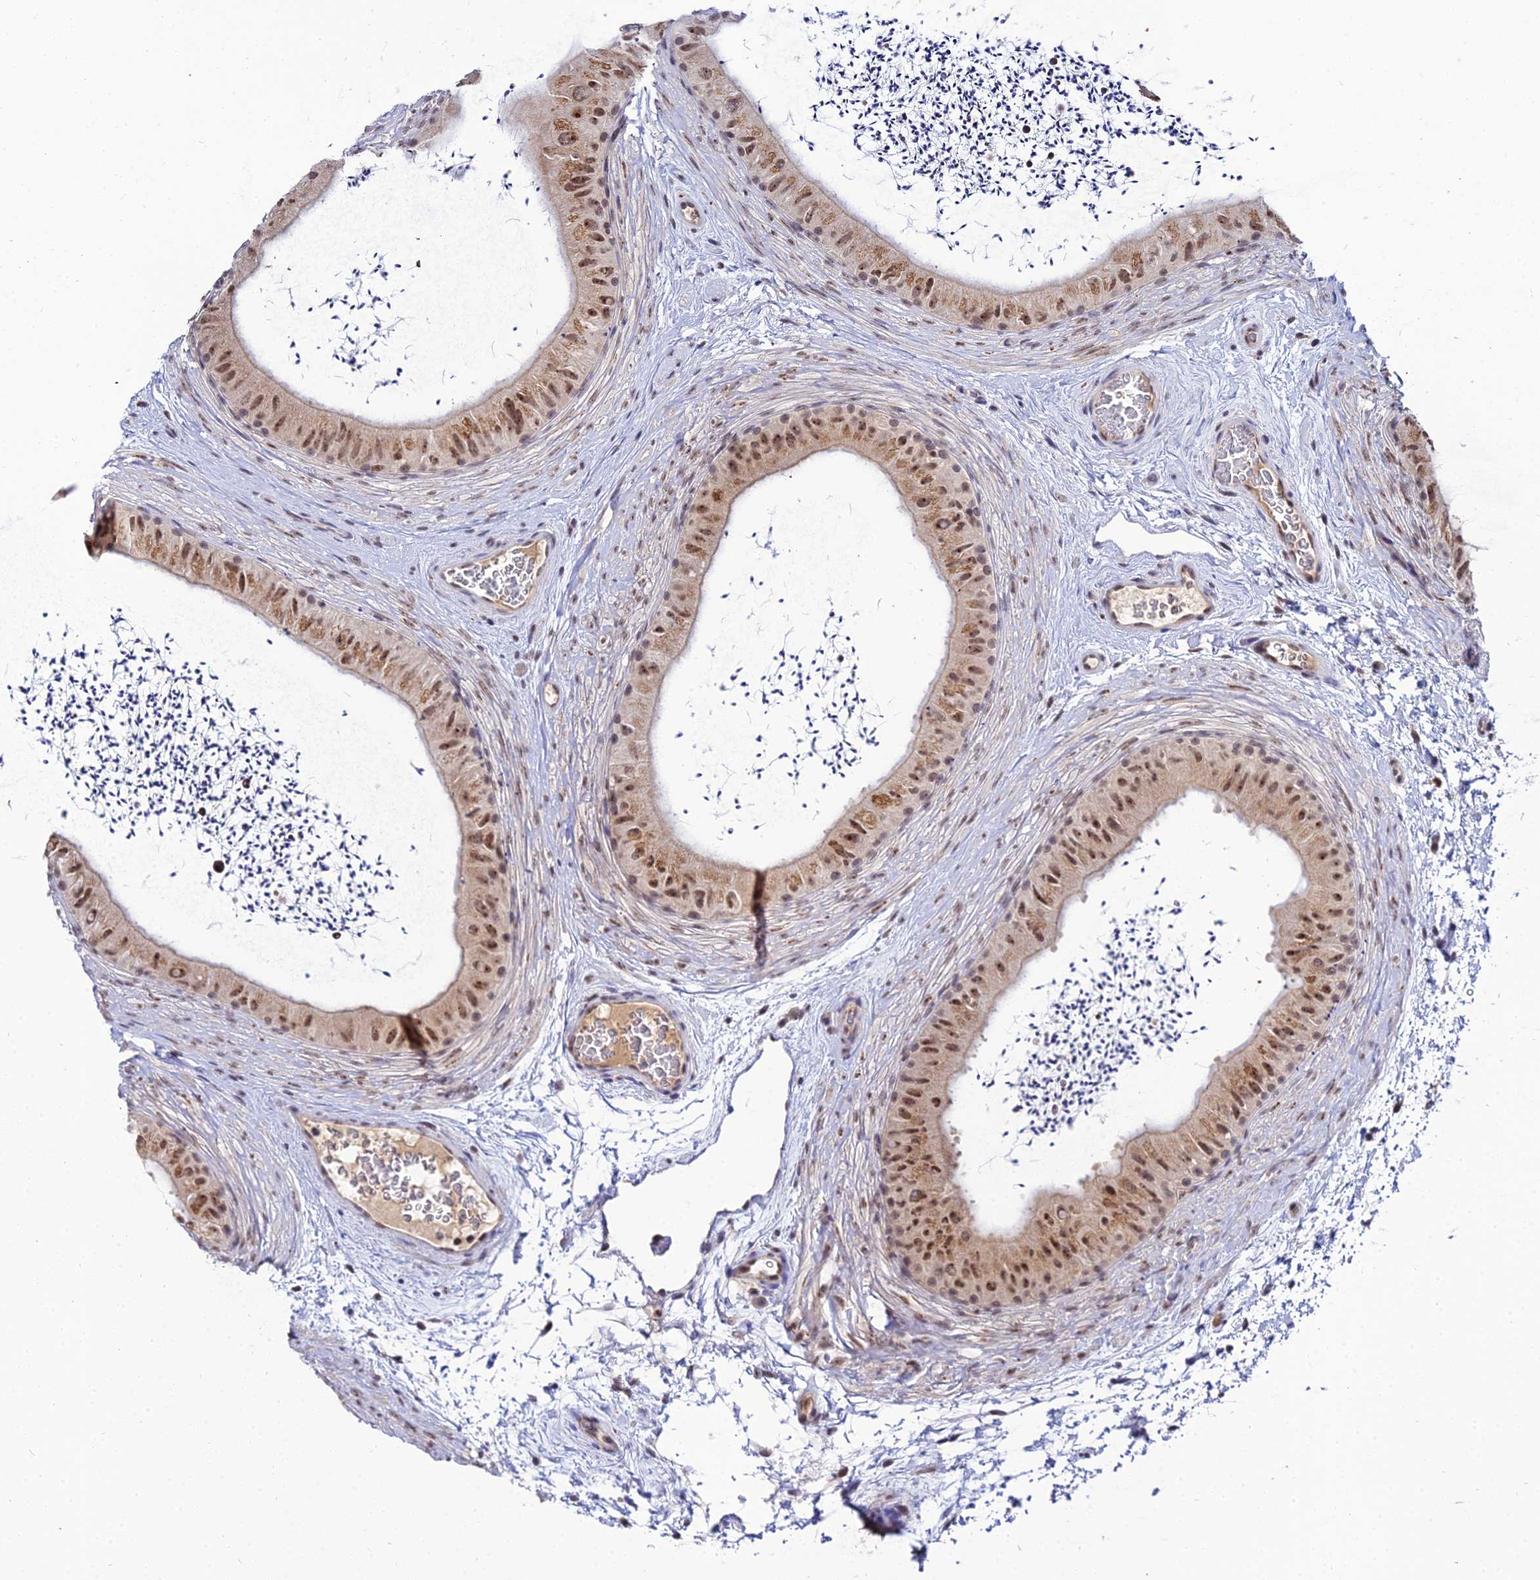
{"staining": {"intensity": "moderate", "quantity": ">75%", "location": "cytoplasmic/membranous,nuclear"}, "tissue": "epididymis", "cell_type": "Glandular cells", "image_type": "normal", "snomed": [{"axis": "morphology", "description": "Normal tissue, NOS"}, {"axis": "topography", "description": "Epididymis"}], "caption": "Approximately >75% of glandular cells in unremarkable human epididymis exhibit moderate cytoplasmic/membranous,nuclear protein expression as visualized by brown immunohistochemical staining.", "gene": "EXOSC3", "patient": {"sex": "male", "age": 50}}